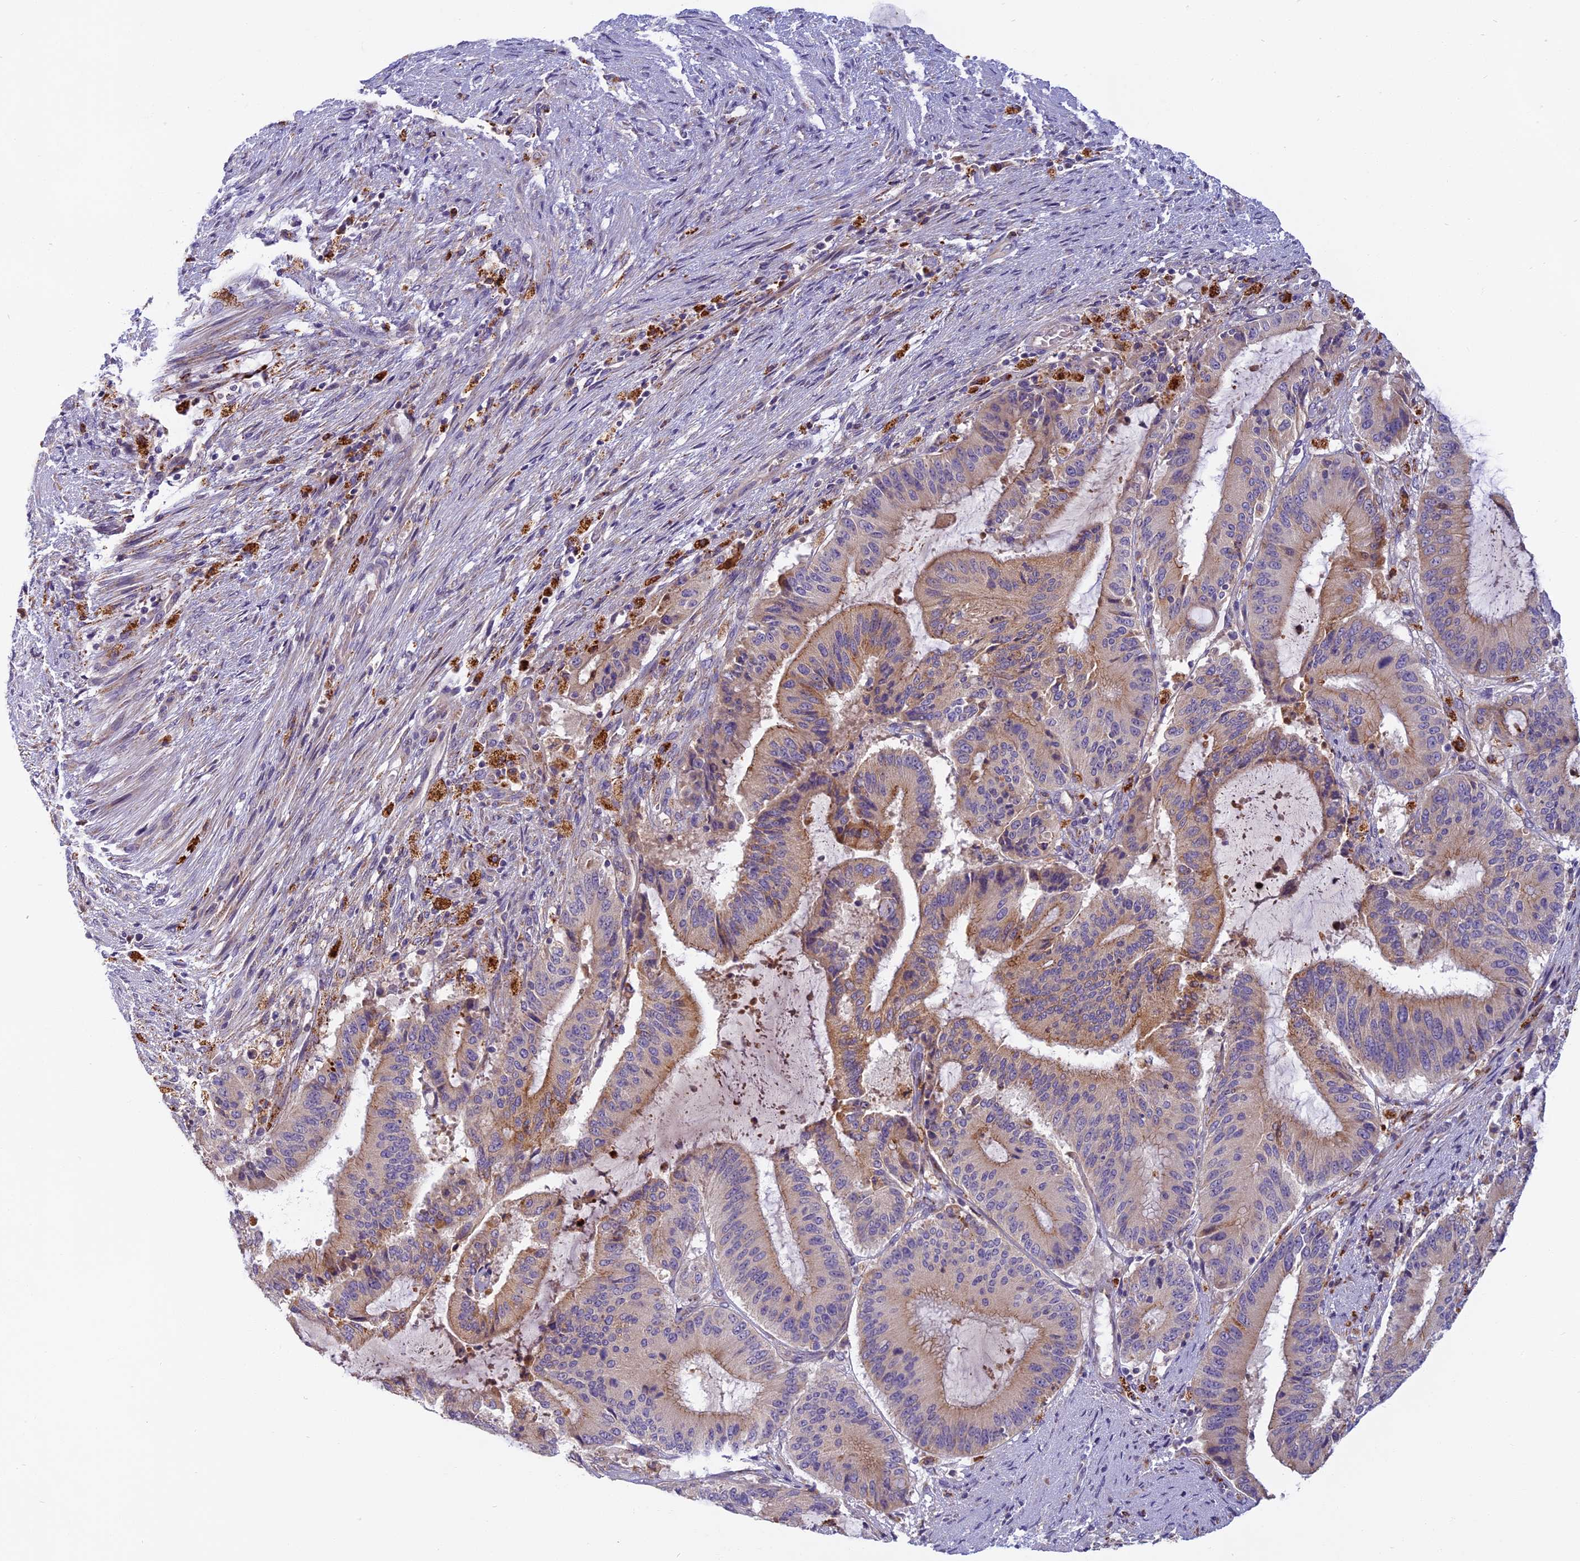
{"staining": {"intensity": "moderate", "quantity": "25%-75%", "location": "cytoplasmic/membranous"}, "tissue": "liver cancer", "cell_type": "Tumor cells", "image_type": "cancer", "snomed": [{"axis": "morphology", "description": "Normal tissue, NOS"}, {"axis": "morphology", "description": "Cholangiocarcinoma"}, {"axis": "topography", "description": "Liver"}, {"axis": "topography", "description": "Peripheral nerve tissue"}], "caption": "Protein staining reveals moderate cytoplasmic/membranous staining in approximately 25%-75% of tumor cells in cholangiocarcinoma (liver). The staining was performed using DAB (3,3'-diaminobenzidine), with brown indicating positive protein expression. Nuclei are stained blue with hematoxylin.", "gene": "SEMA7A", "patient": {"sex": "female", "age": 73}}